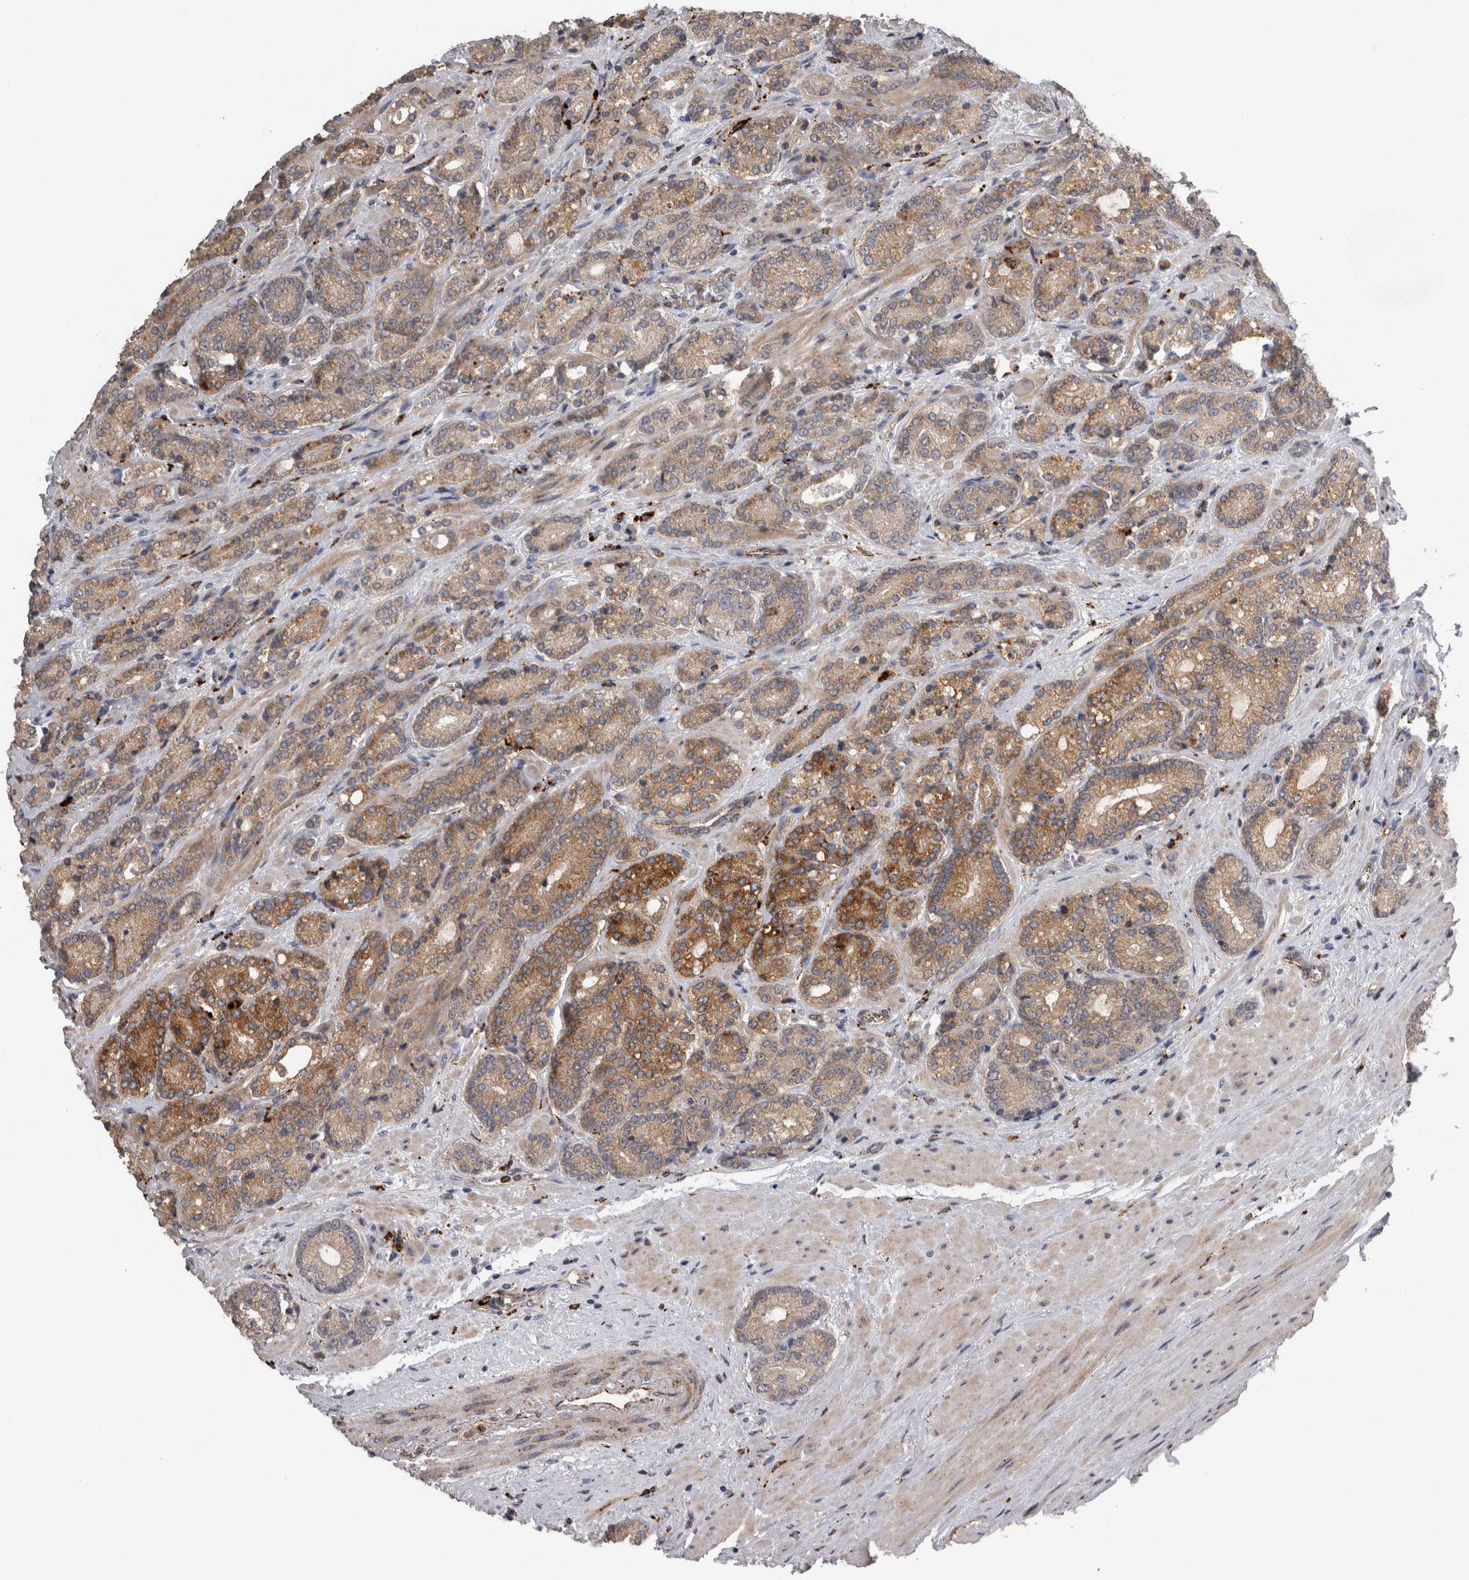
{"staining": {"intensity": "moderate", "quantity": ">75%", "location": "cytoplasmic/membranous"}, "tissue": "prostate cancer", "cell_type": "Tumor cells", "image_type": "cancer", "snomed": [{"axis": "morphology", "description": "Adenocarcinoma, High grade"}, {"axis": "topography", "description": "Prostate"}], "caption": "A brown stain shows moderate cytoplasmic/membranous expression of a protein in prostate cancer (high-grade adenocarcinoma) tumor cells.", "gene": "CTSZ", "patient": {"sex": "male", "age": 61}}